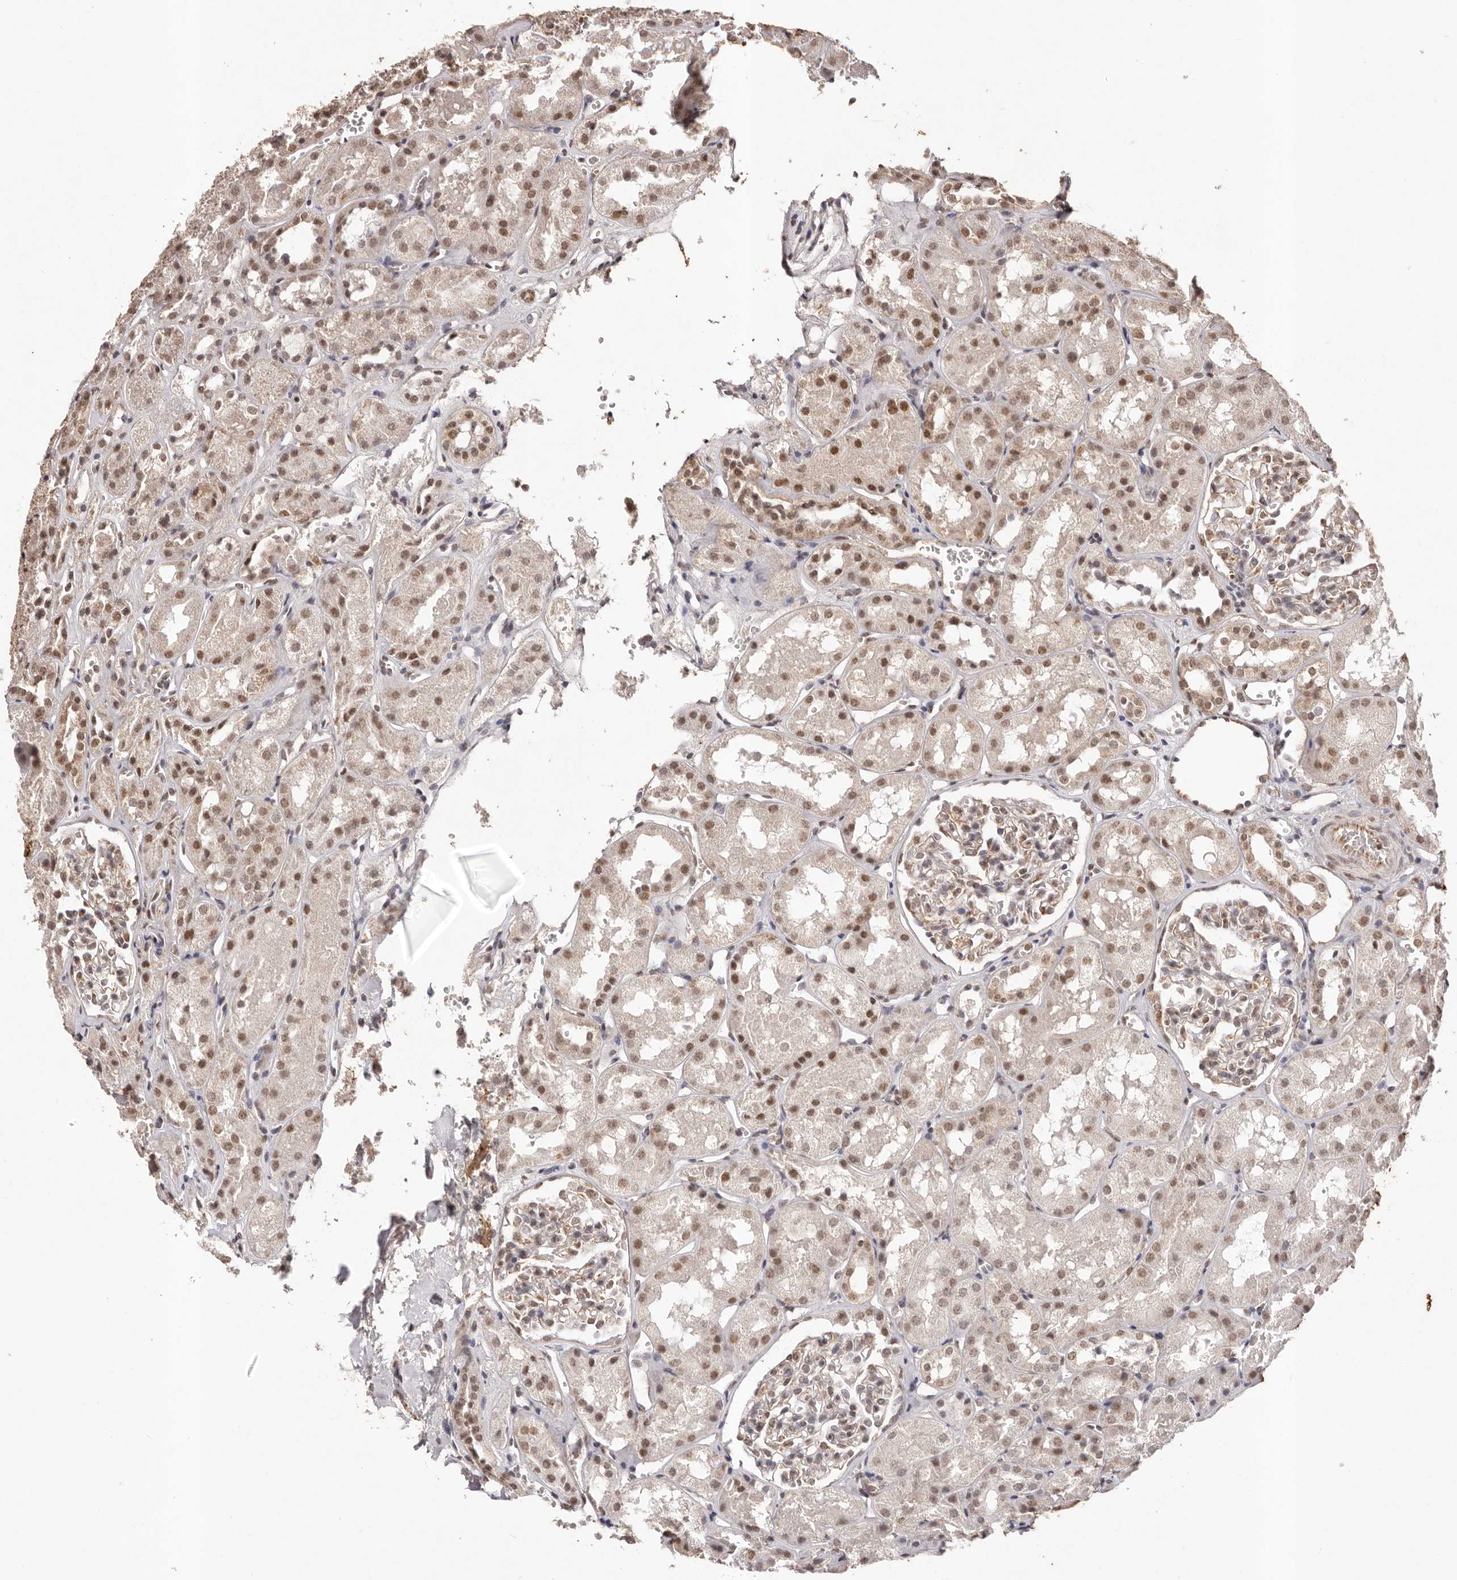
{"staining": {"intensity": "moderate", "quantity": "25%-75%", "location": "nuclear"}, "tissue": "kidney", "cell_type": "Cells in glomeruli", "image_type": "normal", "snomed": [{"axis": "morphology", "description": "Normal tissue, NOS"}, {"axis": "topography", "description": "Kidney"}], "caption": "Immunohistochemistry (DAB) staining of benign human kidney exhibits moderate nuclear protein positivity in approximately 25%-75% of cells in glomeruli. Immunohistochemistry (ihc) stains the protein in brown and the nuclei are stained blue.", "gene": "RPS6KA5", "patient": {"sex": "male", "age": 16}}